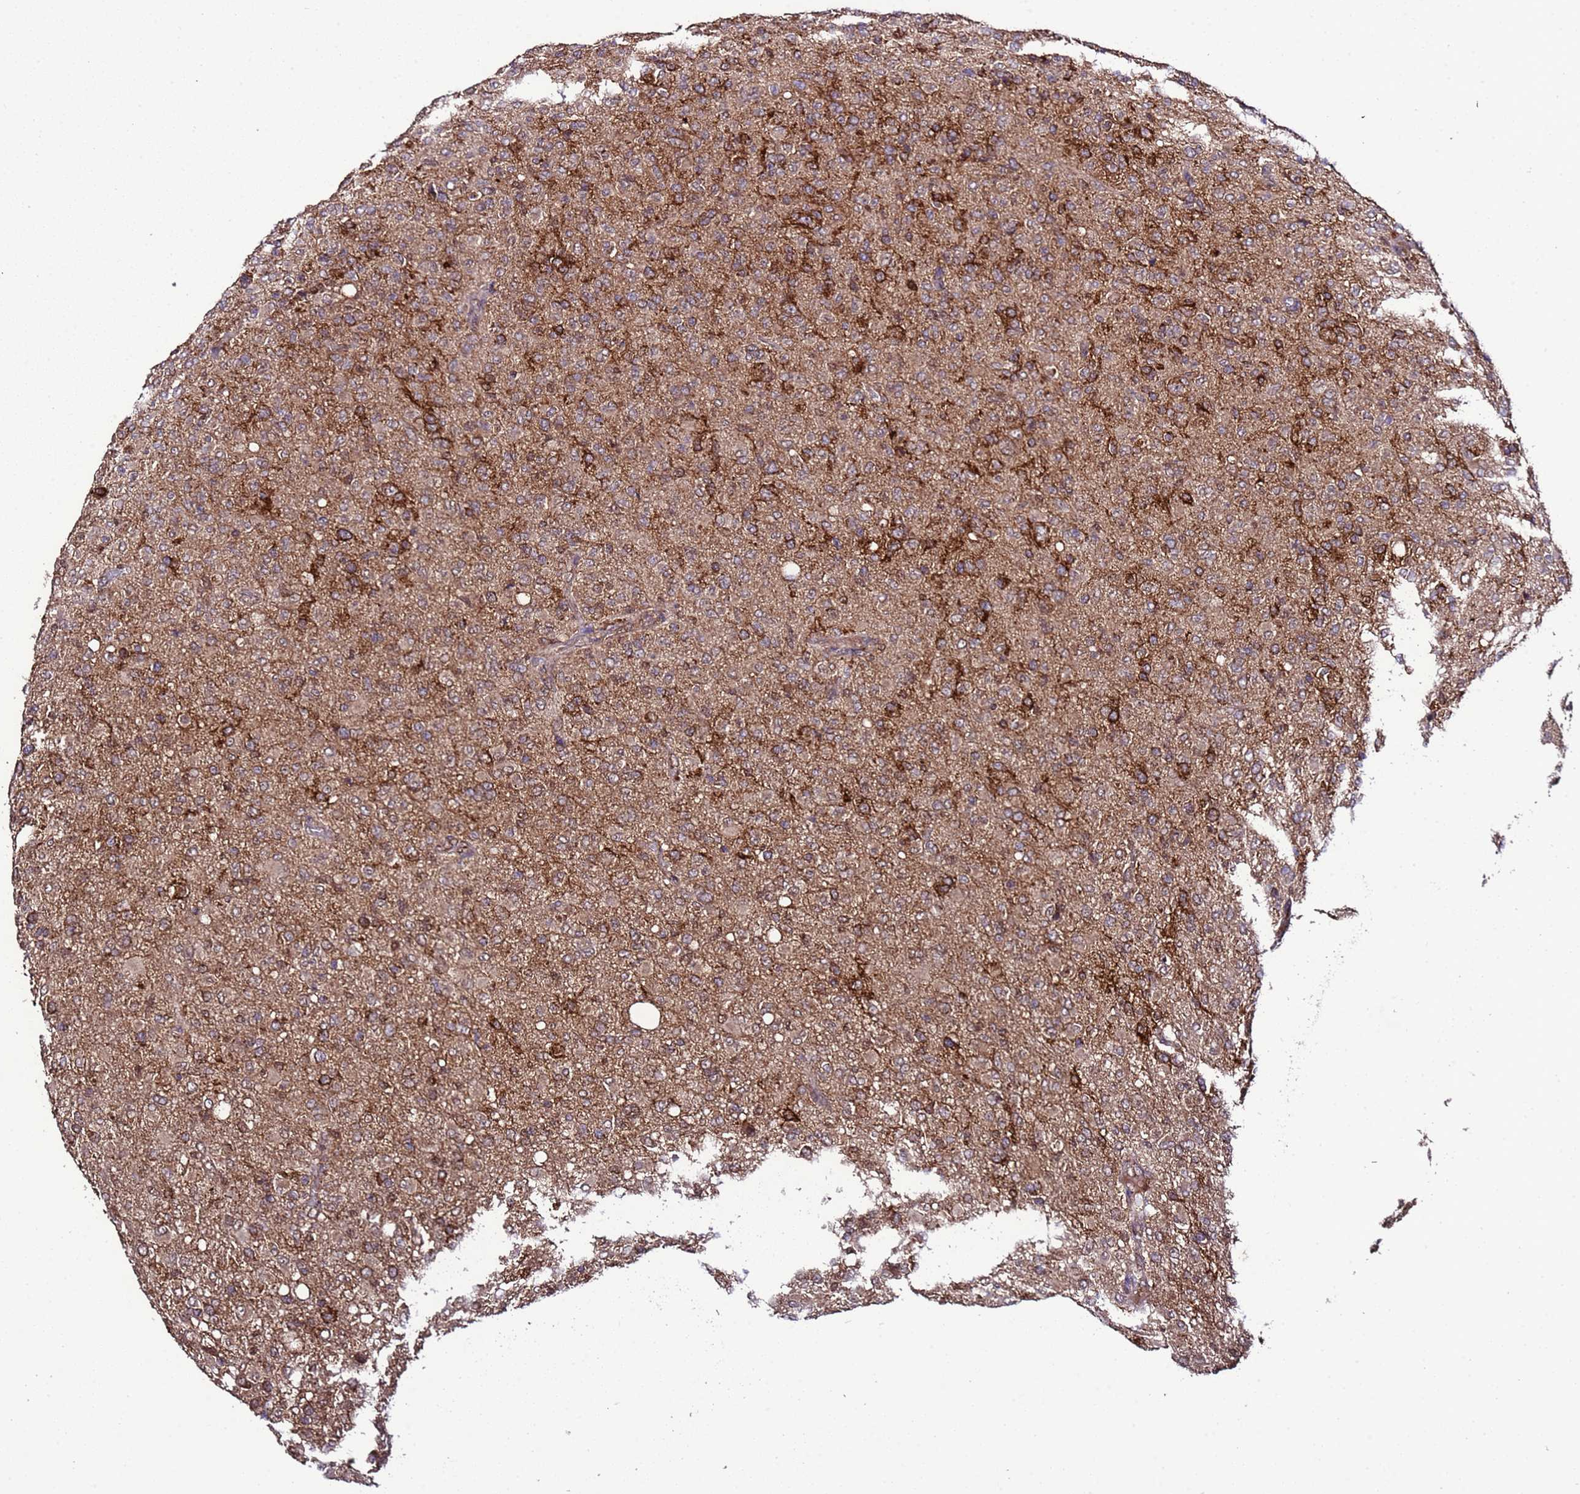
{"staining": {"intensity": "strong", "quantity": ">75%", "location": "cytoplasmic/membranous"}, "tissue": "glioma", "cell_type": "Tumor cells", "image_type": "cancer", "snomed": [{"axis": "morphology", "description": "Glioma, malignant, High grade"}, {"axis": "topography", "description": "Brain"}], "caption": "IHC photomicrograph of human glioma stained for a protein (brown), which displays high levels of strong cytoplasmic/membranous positivity in about >75% of tumor cells.", "gene": "HSPBAP1", "patient": {"sex": "female", "age": 57}}